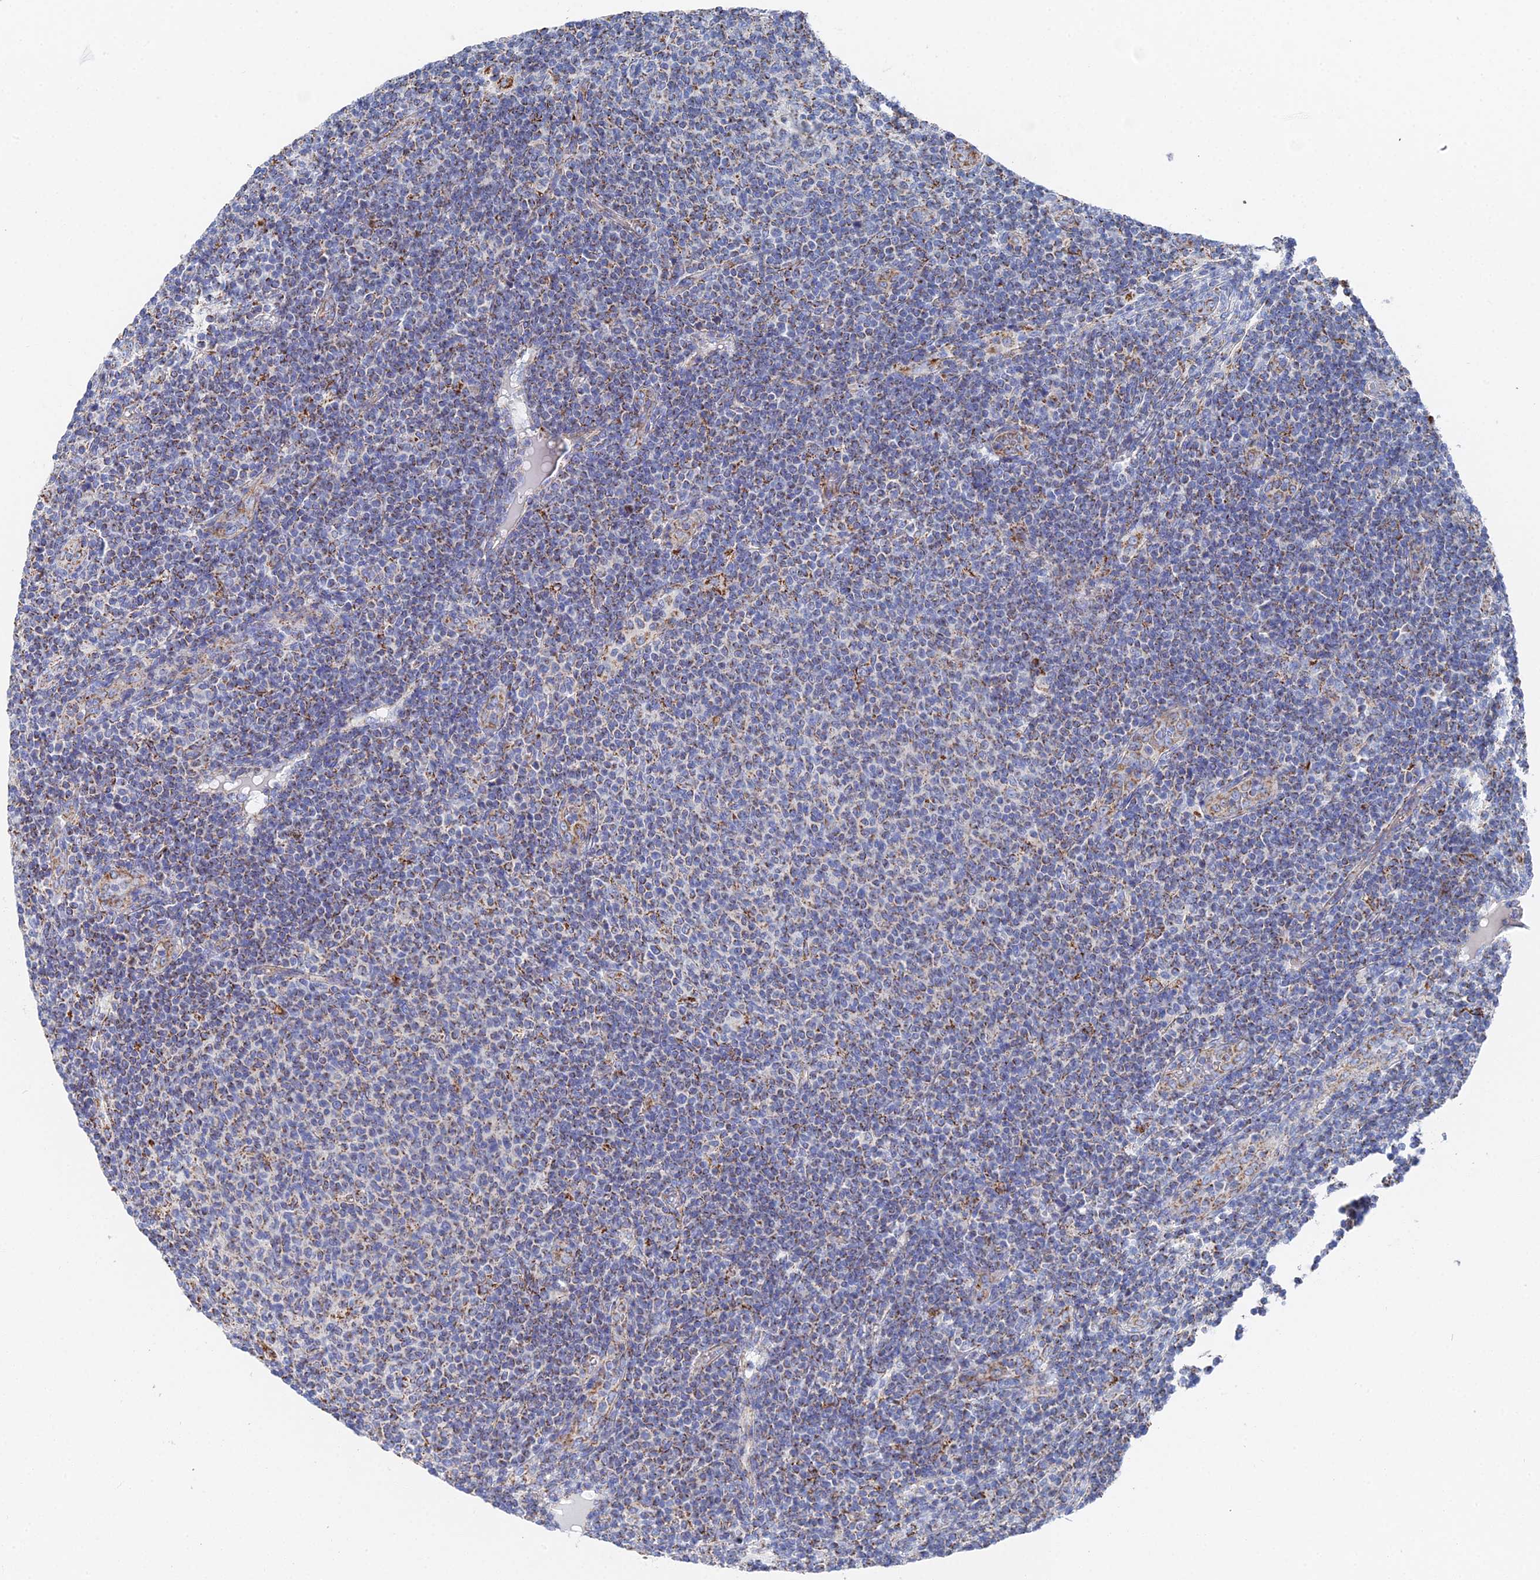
{"staining": {"intensity": "moderate", "quantity": "<25%", "location": "cytoplasmic/membranous"}, "tissue": "lymphoma", "cell_type": "Tumor cells", "image_type": "cancer", "snomed": [{"axis": "morphology", "description": "Malignant lymphoma, non-Hodgkin's type, Low grade"}, {"axis": "topography", "description": "Lymph node"}], "caption": "Lymphoma tissue demonstrates moderate cytoplasmic/membranous staining in approximately <25% of tumor cells", "gene": "IFT80", "patient": {"sex": "male", "age": 66}}